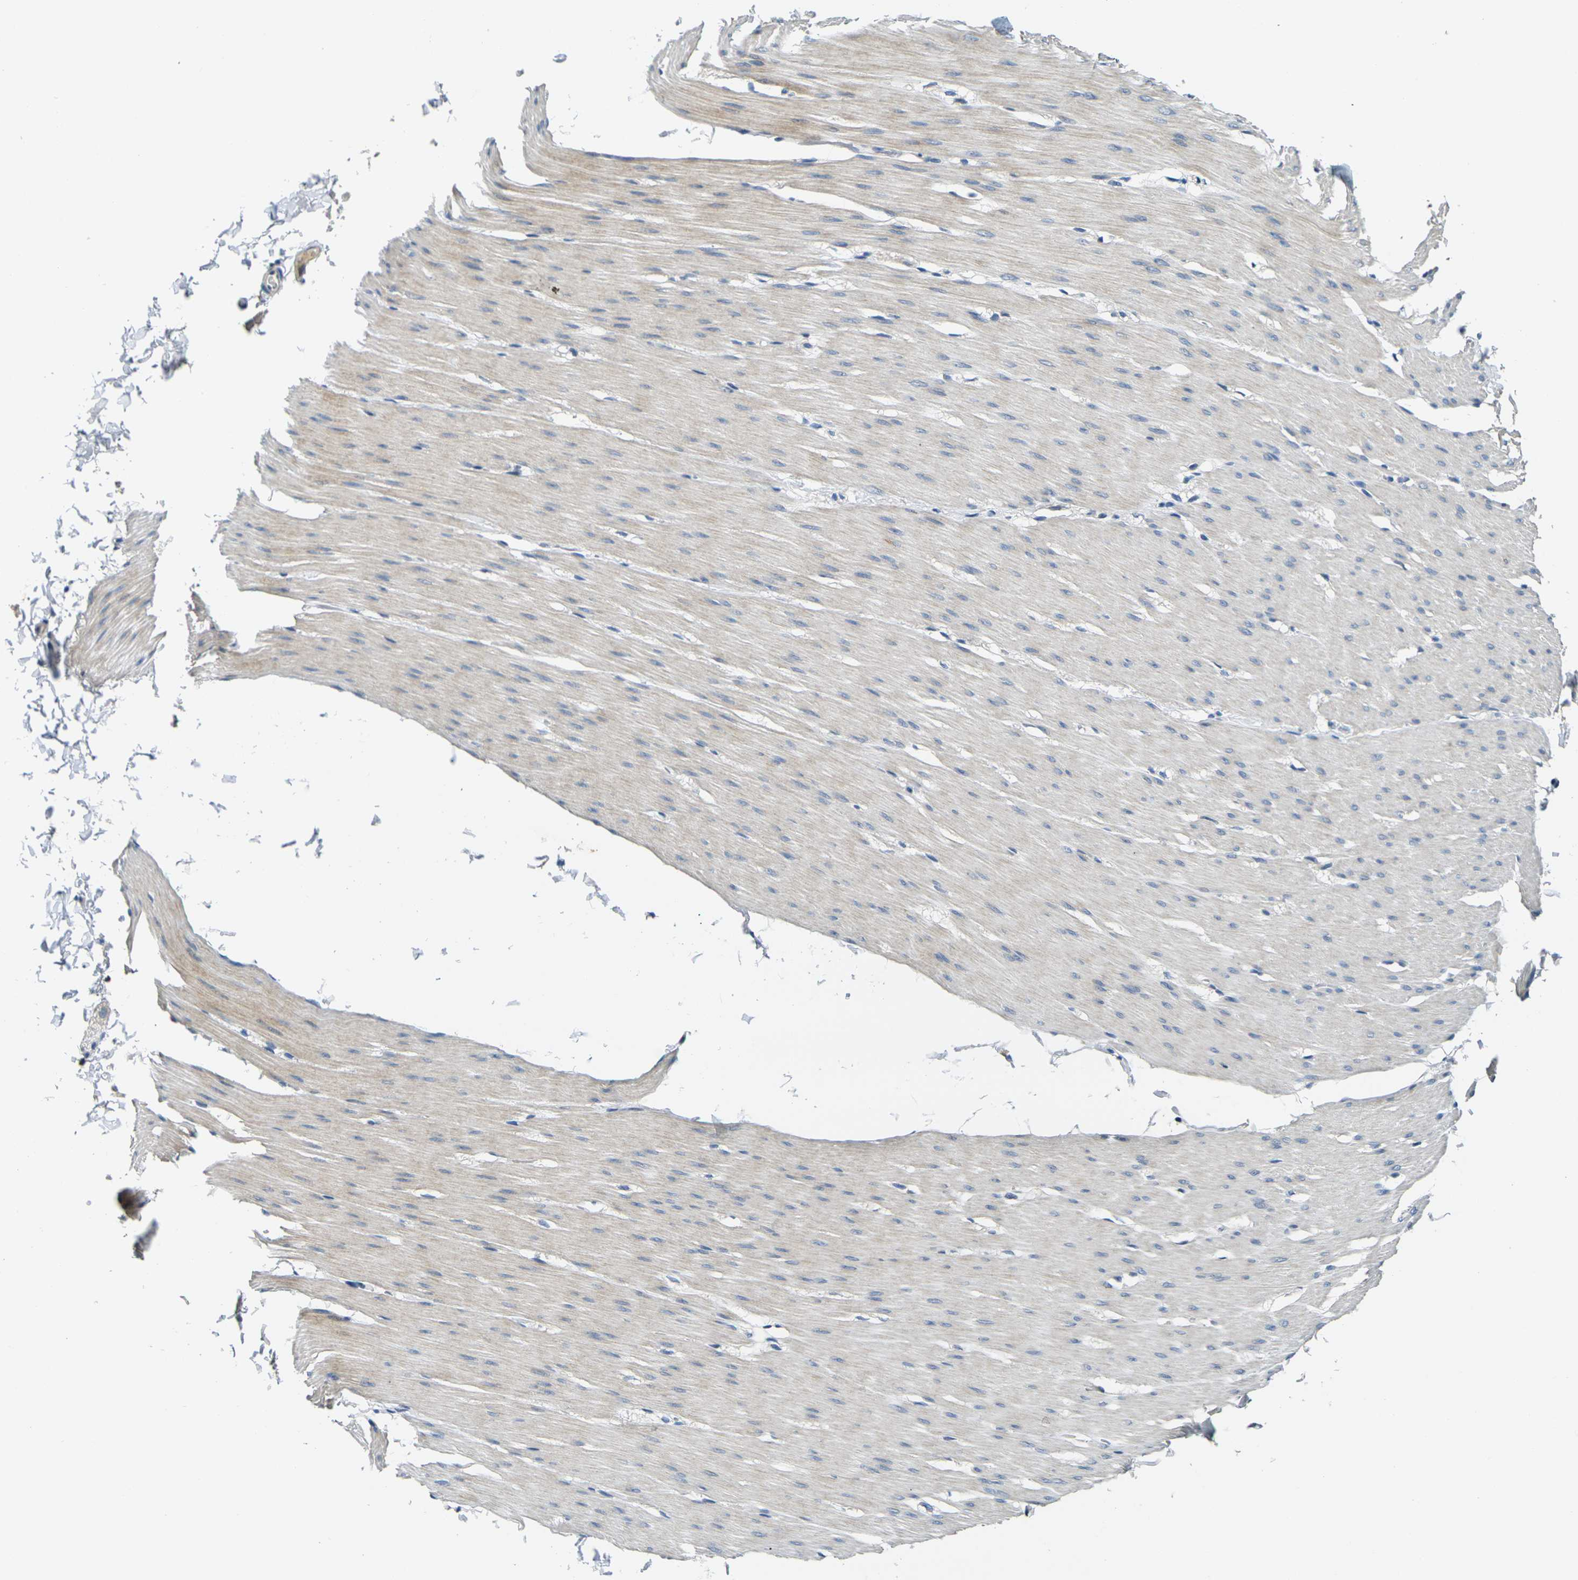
{"staining": {"intensity": "negative", "quantity": "none", "location": "none"}, "tissue": "smooth muscle", "cell_type": "Smooth muscle cells", "image_type": "normal", "snomed": [{"axis": "morphology", "description": "Normal tissue, NOS"}, {"axis": "topography", "description": "Smooth muscle"}, {"axis": "topography", "description": "Colon"}], "caption": "This is an IHC micrograph of normal human smooth muscle. There is no expression in smooth muscle cells.", "gene": "SHISAL2B", "patient": {"sex": "male", "age": 67}}